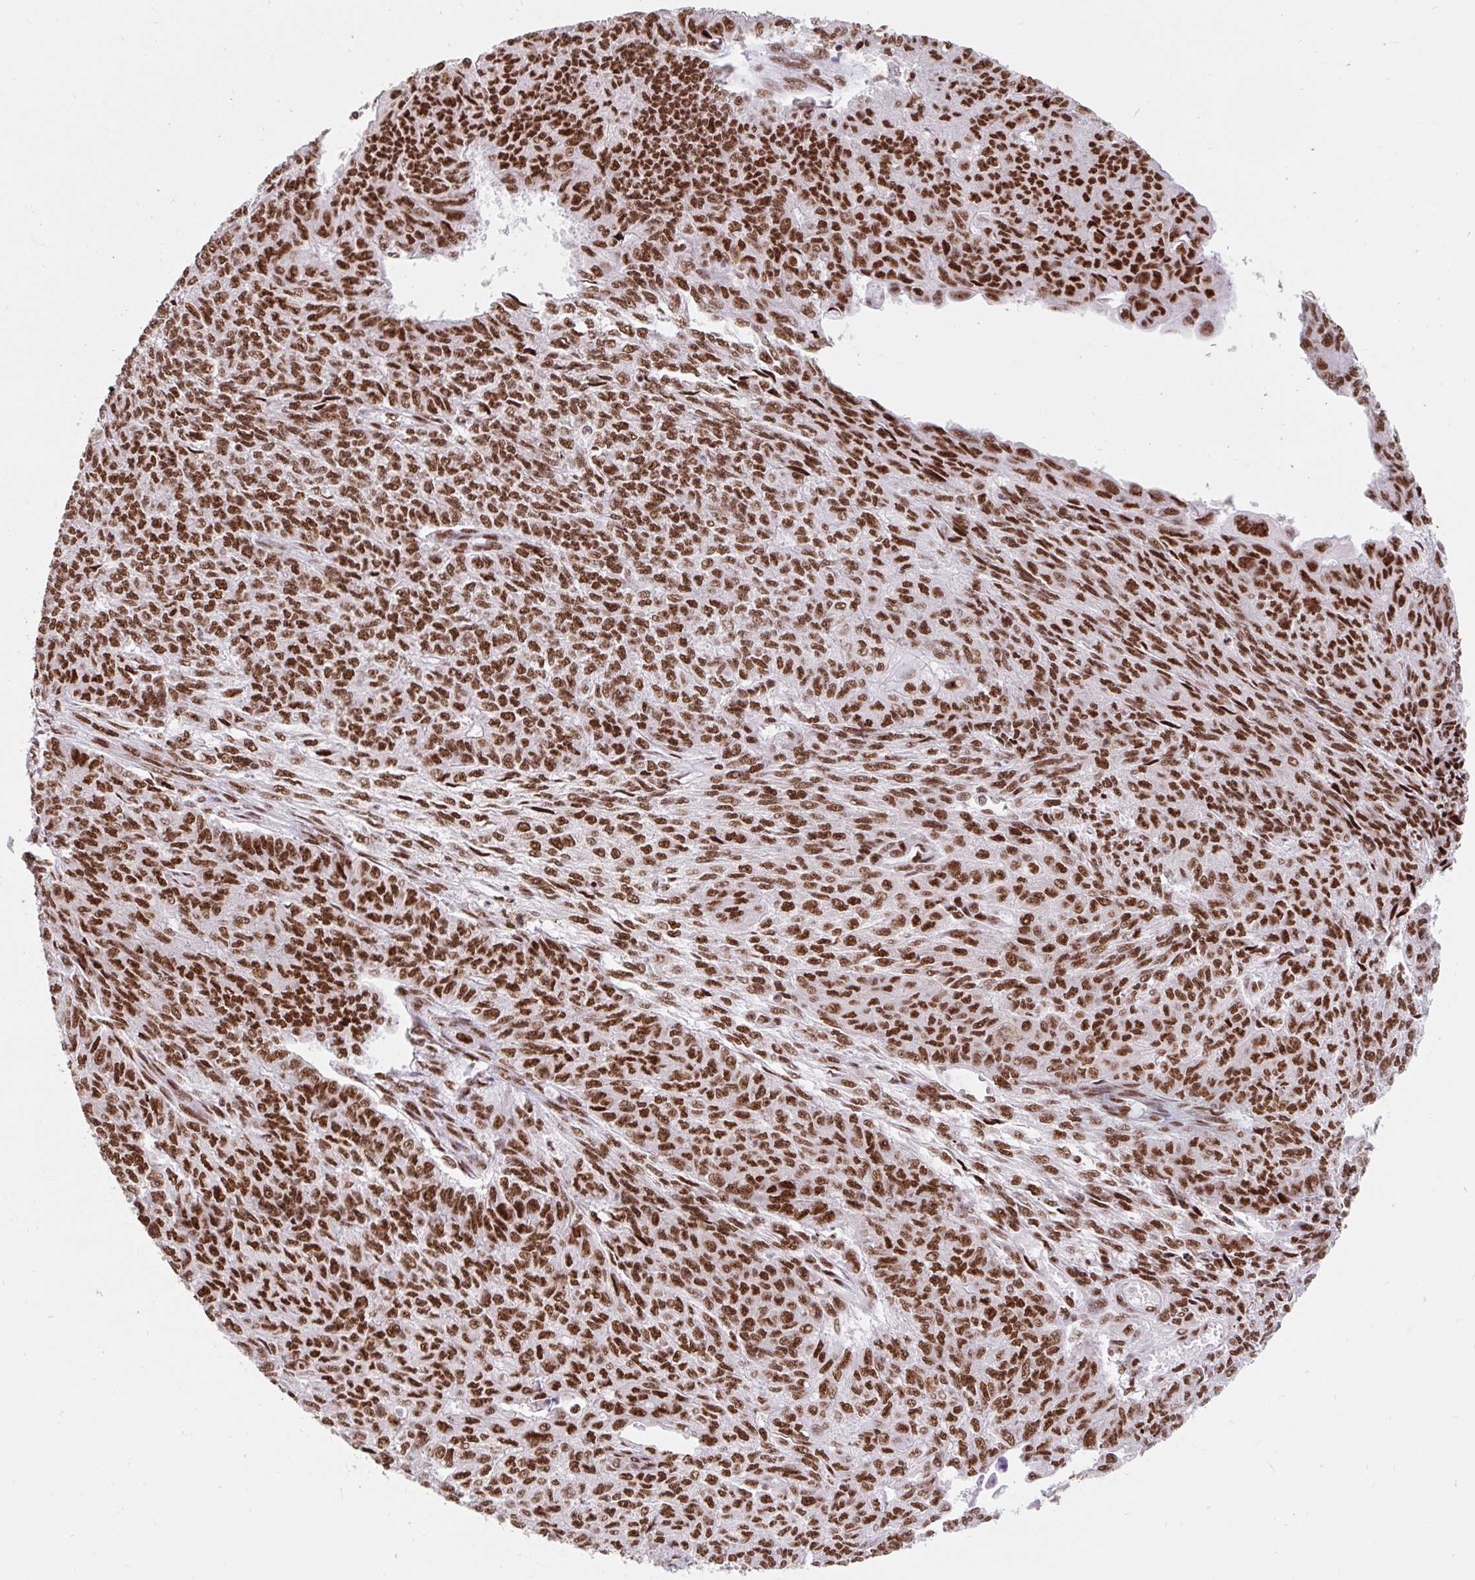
{"staining": {"intensity": "strong", "quantity": ">75%", "location": "nuclear"}, "tissue": "endometrial cancer", "cell_type": "Tumor cells", "image_type": "cancer", "snomed": [{"axis": "morphology", "description": "Adenocarcinoma, NOS"}, {"axis": "topography", "description": "Endometrium"}], "caption": "Immunohistochemistry (IHC) histopathology image of endometrial cancer (adenocarcinoma) stained for a protein (brown), which demonstrates high levels of strong nuclear expression in about >75% of tumor cells.", "gene": "SRSF10", "patient": {"sex": "female", "age": 32}}